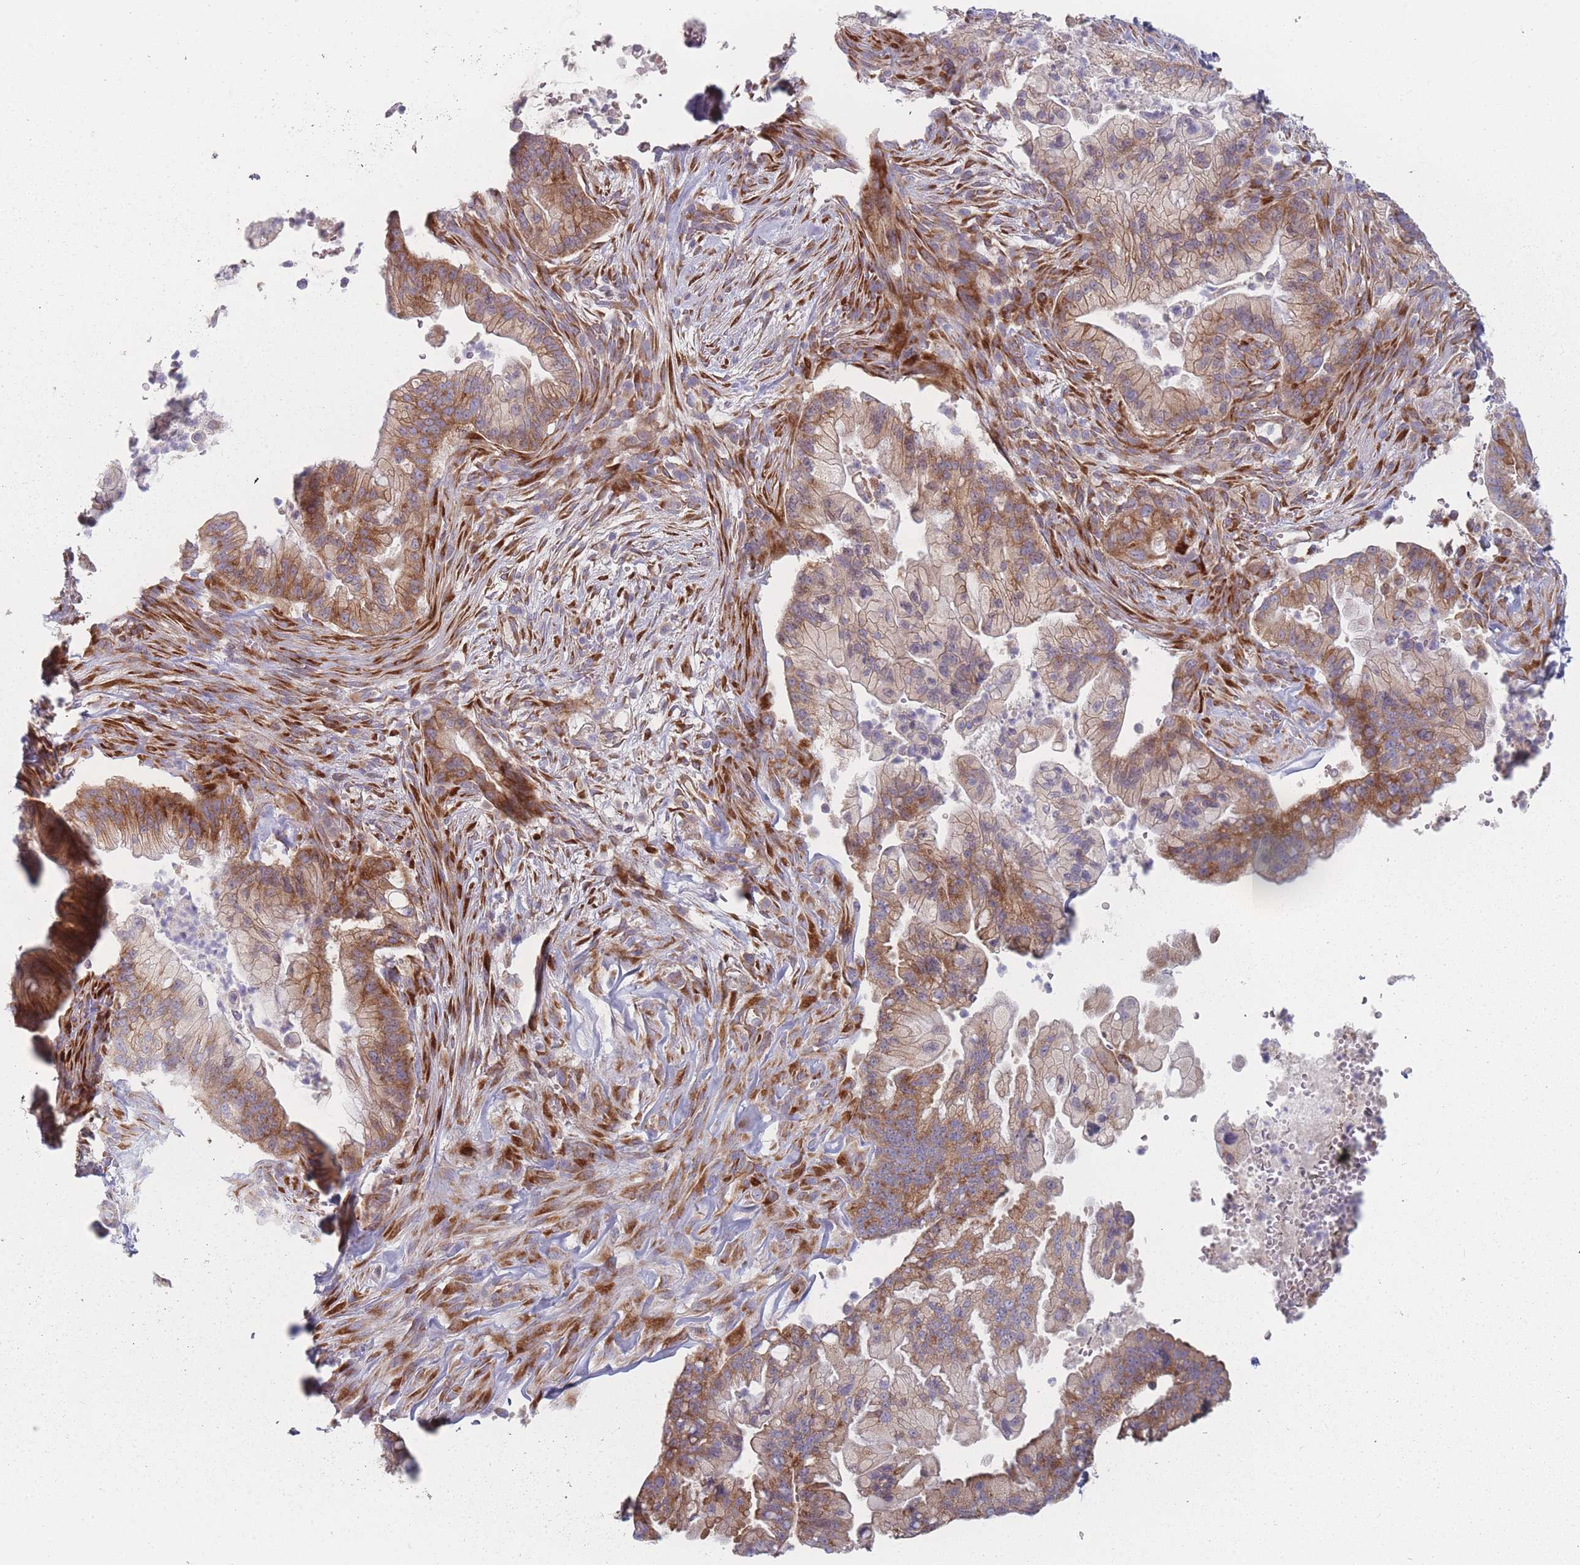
{"staining": {"intensity": "moderate", "quantity": "25%-75%", "location": "cytoplasmic/membranous"}, "tissue": "pancreatic cancer", "cell_type": "Tumor cells", "image_type": "cancer", "snomed": [{"axis": "morphology", "description": "Adenocarcinoma, NOS"}, {"axis": "topography", "description": "Pancreas"}], "caption": "IHC photomicrograph of human pancreatic cancer stained for a protein (brown), which demonstrates medium levels of moderate cytoplasmic/membranous expression in approximately 25%-75% of tumor cells.", "gene": "CACNG5", "patient": {"sex": "male", "age": 44}}